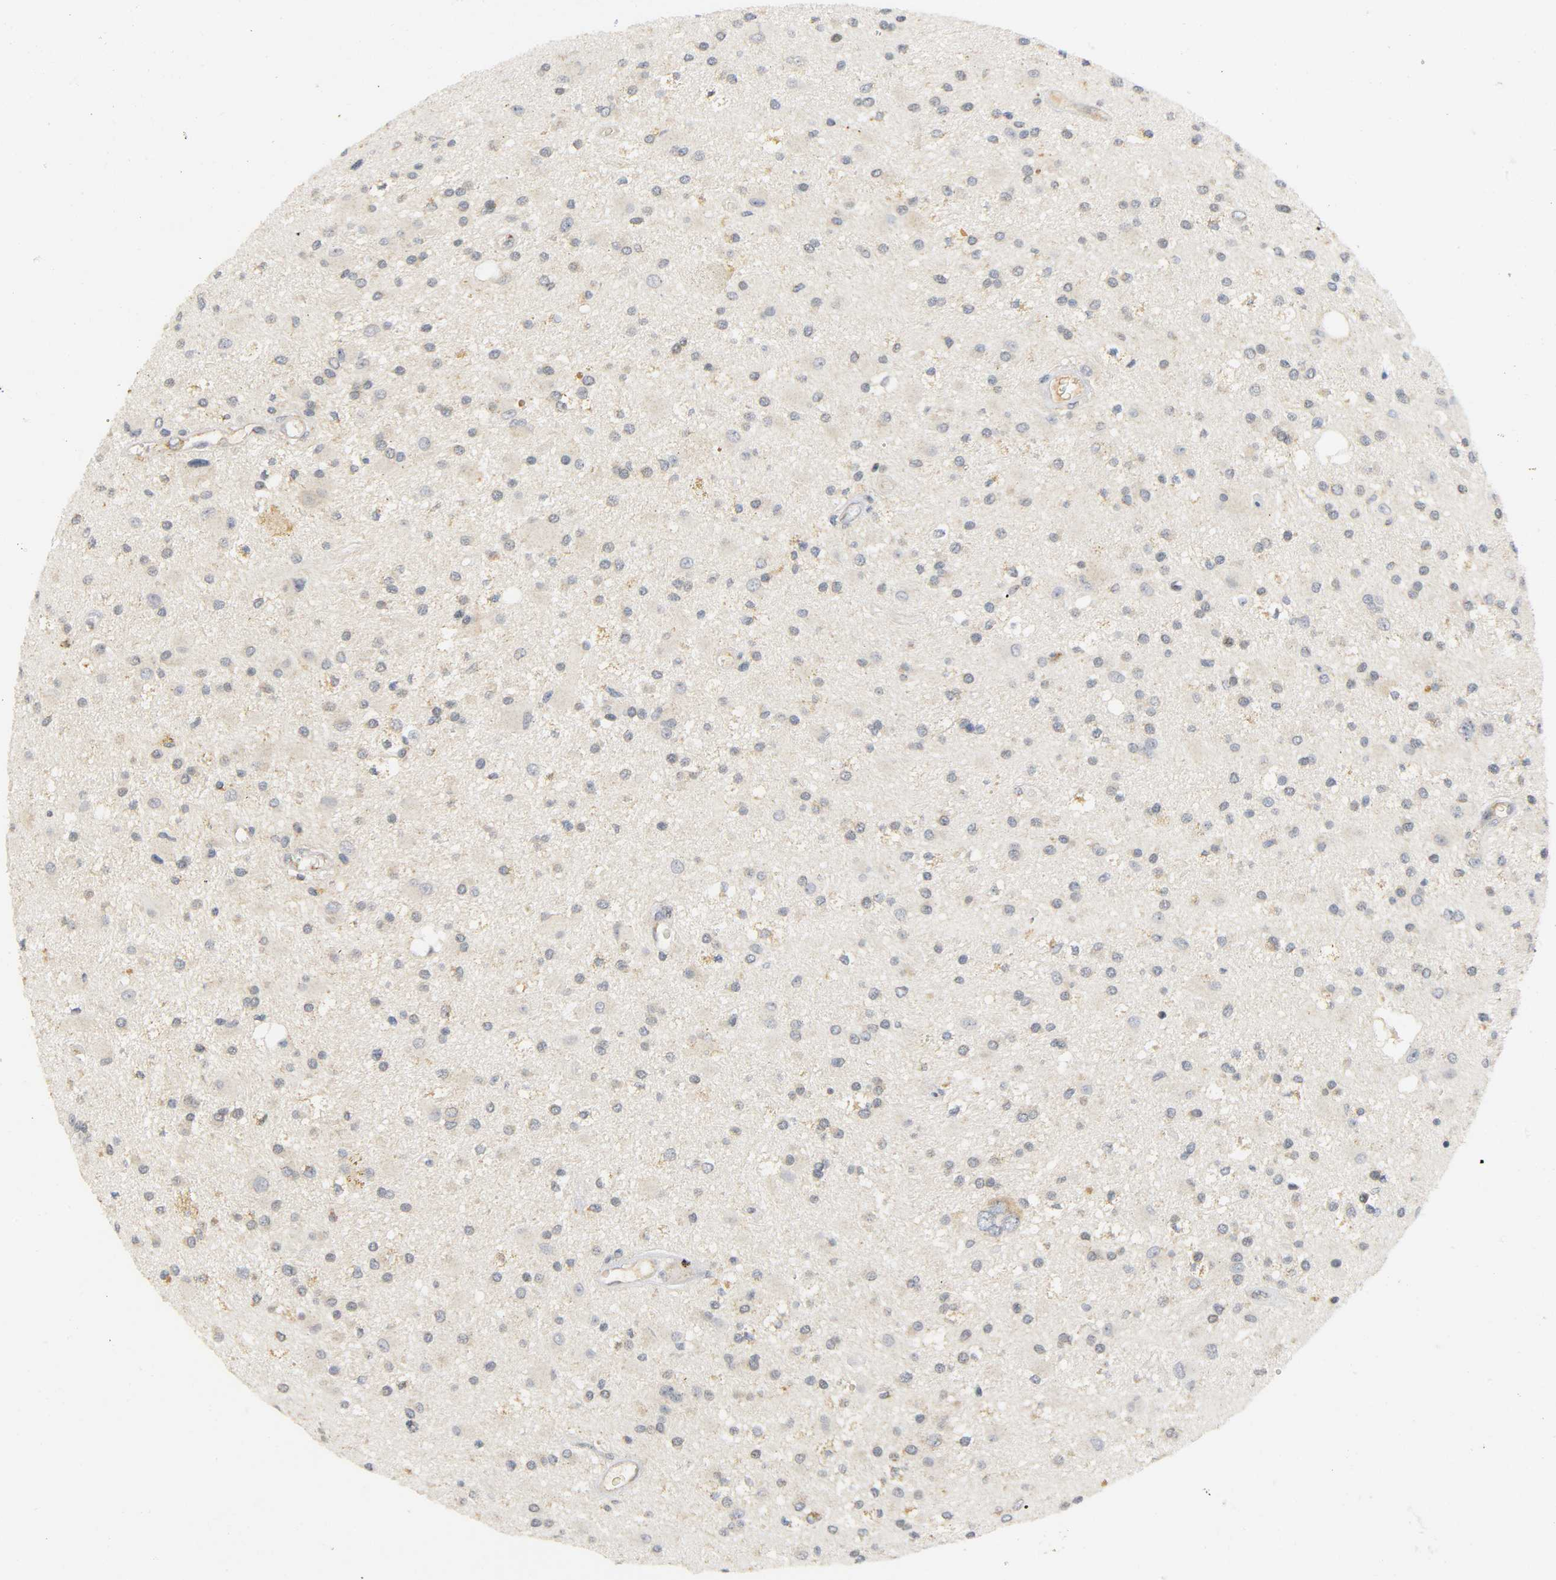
{"staining": {"intensity": "weak", "quantity": "<25%", "location": "cytoplasmic/membranous"}, "tissue": "glioma", "cell_type": "Tumor cells", "image_type": "cancer", "snomed": [{"axis": "morphology", "description": "Glioma, malignant, Low grade"}, {"axis": "topography", "description": "Brain"}], "caption": "DAB (3,3'-diaminobenzidine) immunohistochemical staining of human glioma demonstrates no significant staining in tumor cells.", "gene": "NRP1", "patient": {"sex": "male", "age": 58}}